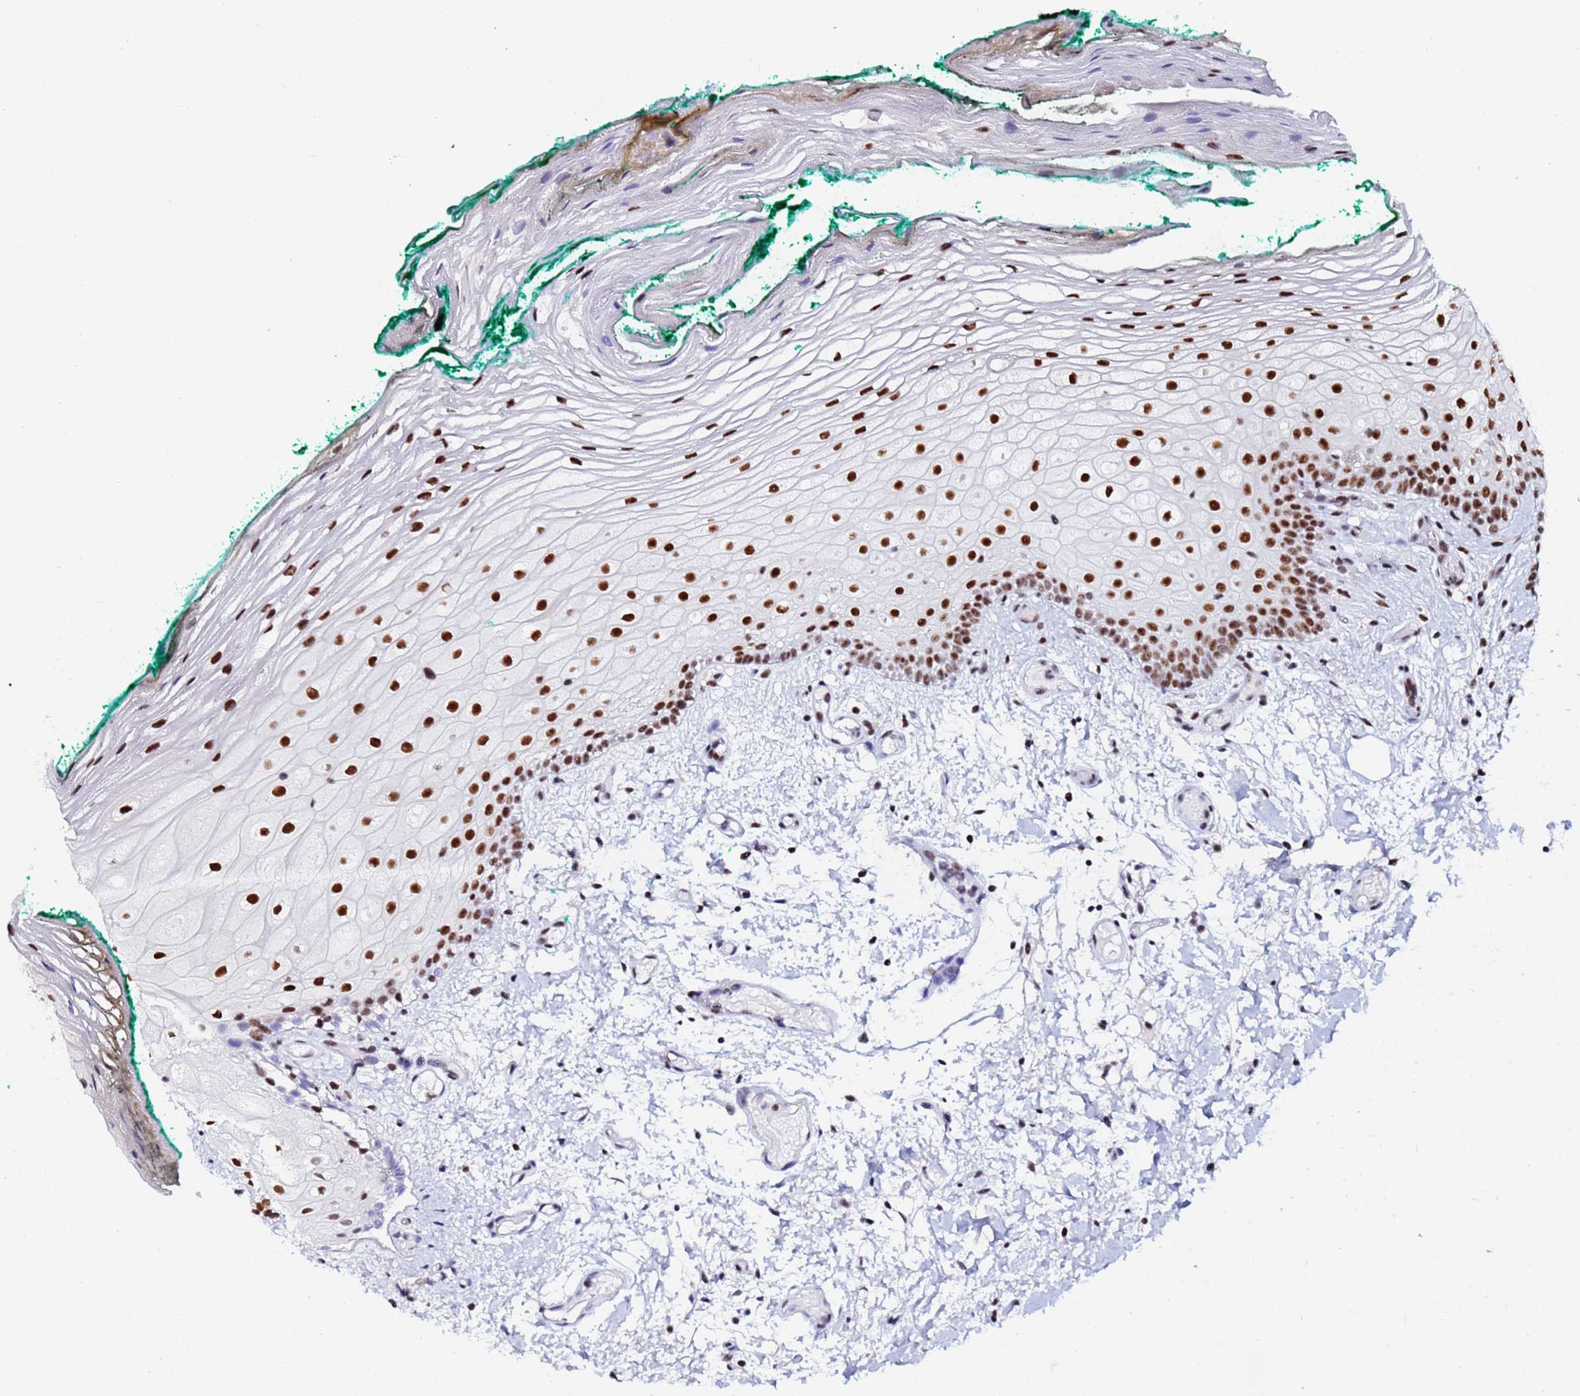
{"staining": {"intensity": "strong", "quantity": ">75%", "location": "nuclear"}, "tissue": "oral mucosa", "cell_type": "Squamous epithelial cells", "image_type": "normal", "snomed": [{"axis": "morphology", "description": "Normal tissue, NOS"}, {"axis": "morphology", "description": "Relapse melanoma"}, {"axis": "topography", "description": "Oral tissue"}], "caption": "Immunohistochemical staining of unremarkable human oral mucosa demonstrates >75% levels of strong nuclear protein expression in about >75% of squamous epithelial cells.", "gene": "SNRPA1", "patient": {"sex": "female", "age": 83}}